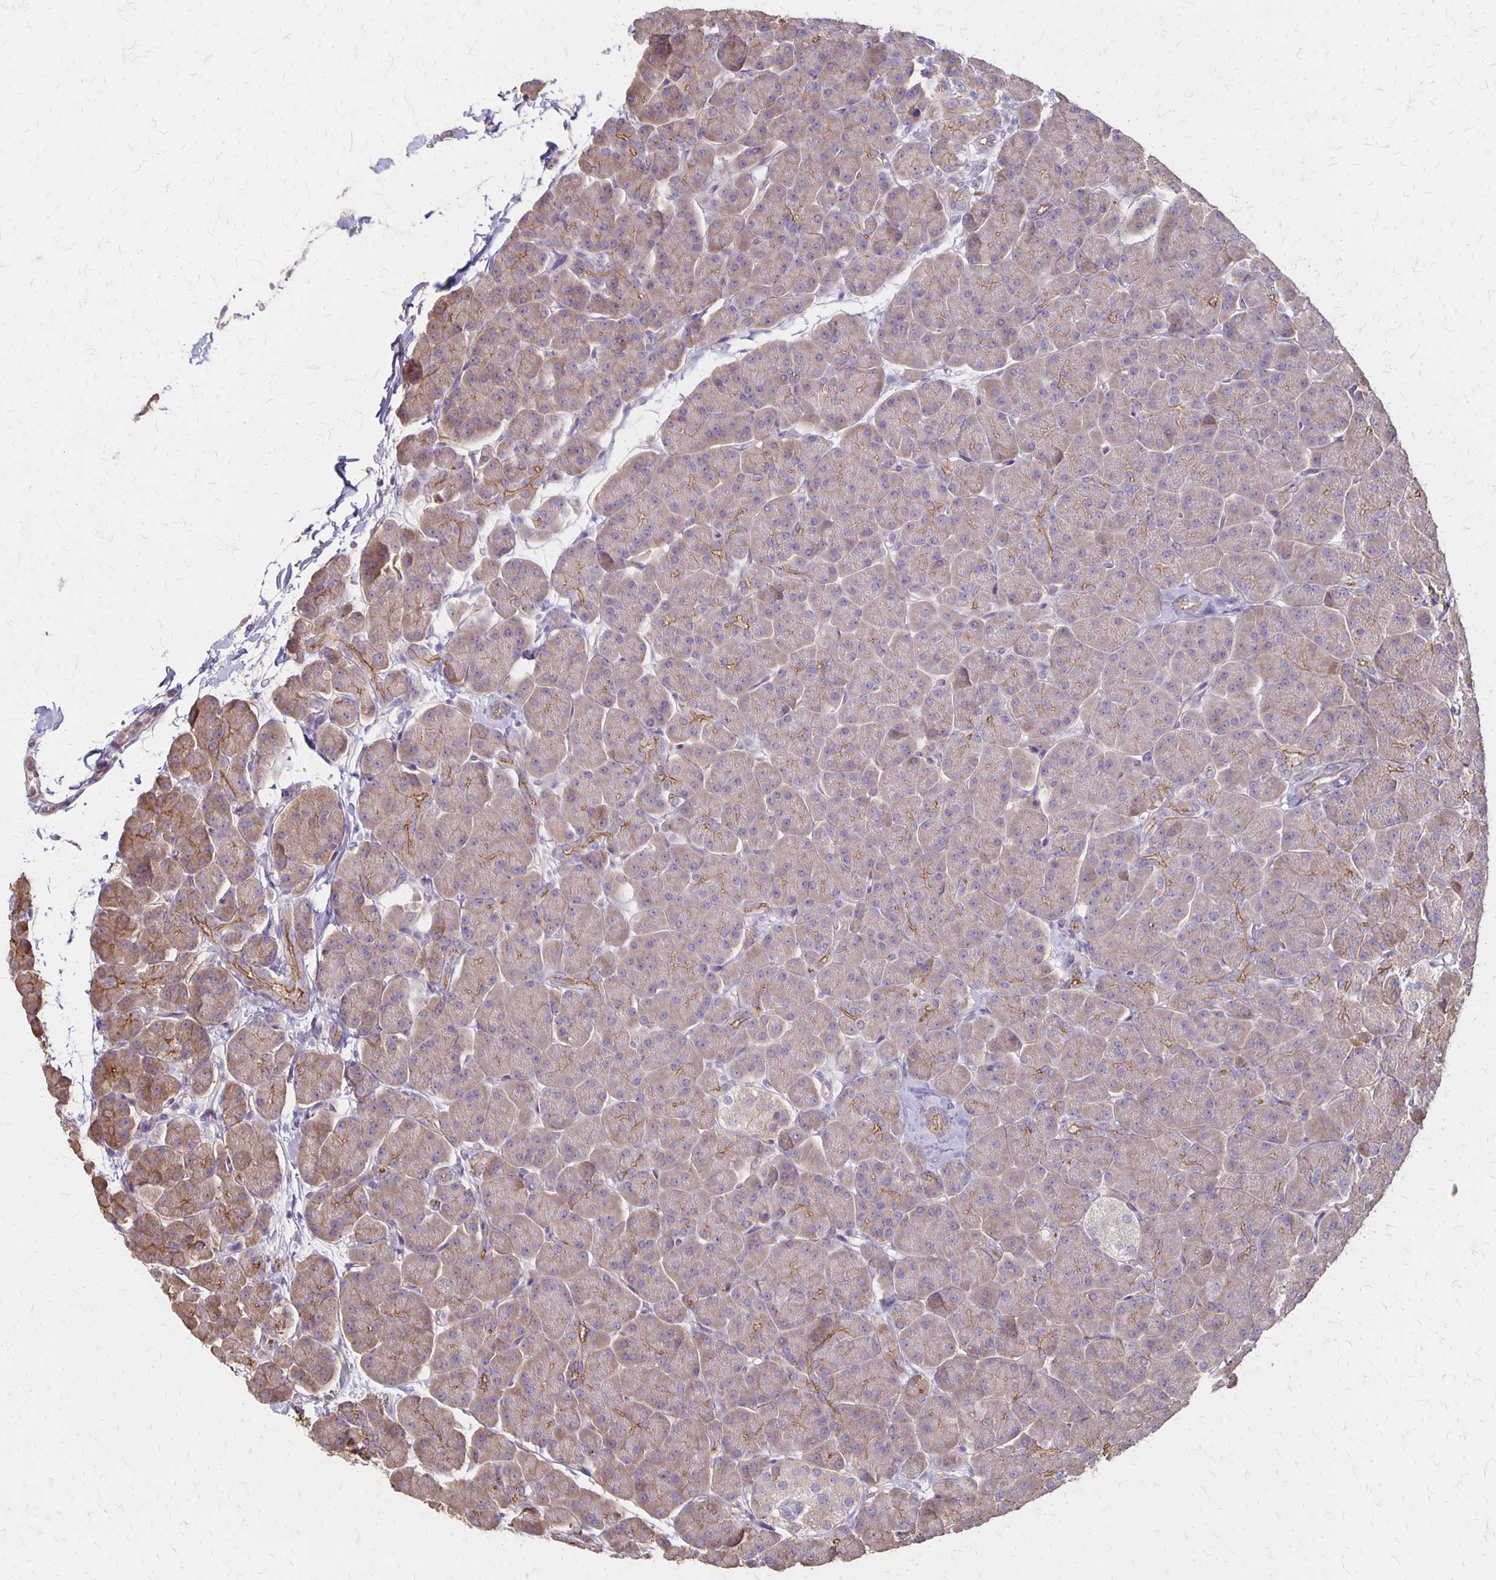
{"staining": {"intensity": "weak", "quantity": "25%-75%", "location": "cytoplasmic/membranous"}, "tissue": "pancreas", "cell_type": "Exocrine glandular cells", "image_type": "normal", "snomed": [{"axis": "morphology", "description": "Normal tissue, NOS"}, {"axis": "topography", "description": "Pancreas"}, {"axis": "topography", "description": "Peripheral nerve tissue"}], "caption": "This histopathology image shows unremarkable pancreas stained with immunohistochemistry to label a protein in brown. The cytoplasmic/membranous of exocrine glandular cells show weak positivity for the protein. Nuclei are counter-stained blue.", "gene": "PROM2", "patient": {"sex": "male", "age": 54}}